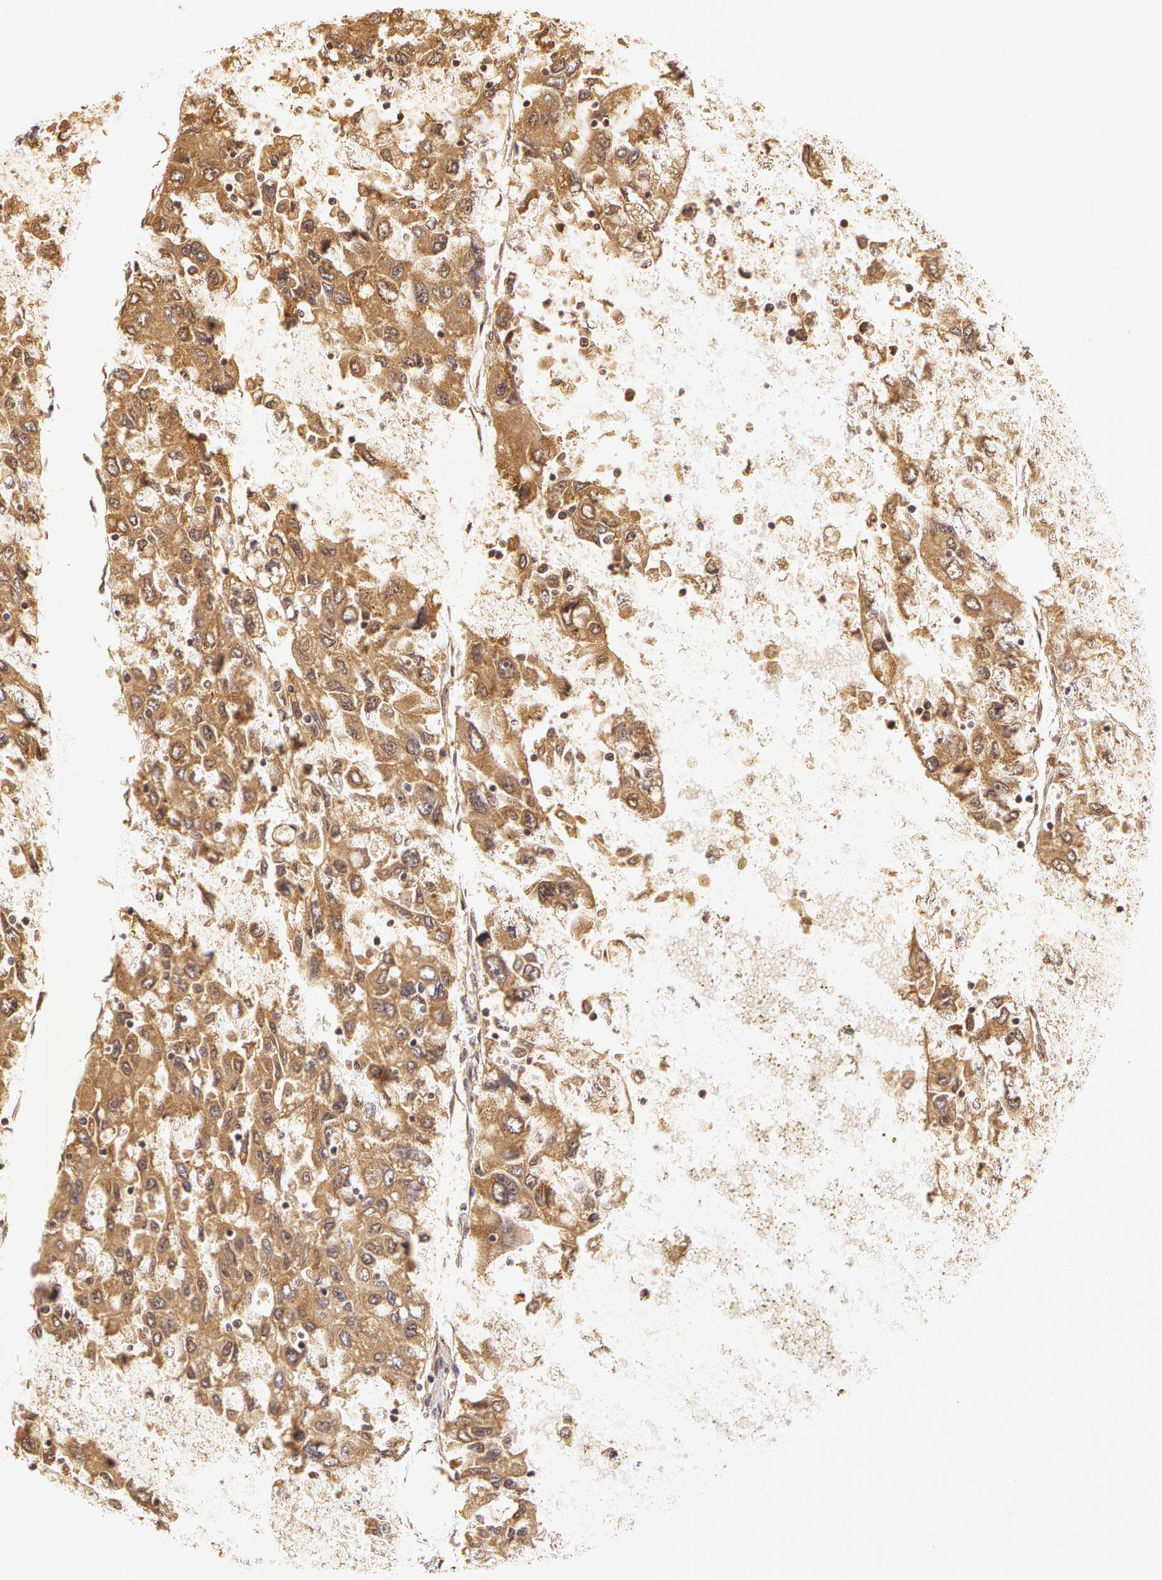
{"staining": {"intensity": "moderate", "quantity": ">75%", "location": "cytoplasmic/membranous"}, "tissue": "liver cancer", "cell_type": "Tumor cells", "image_type": "cancer", "snomed": [{"axis": "morphology", "description": "Carcinoma, Hepatocellular, NOS"}, {"axis": "topography", "description": "Liver"}], "caption": "The immunohistochemical stain highlights moderate cytoplasmic/membranous positivity in tumor cells of hepatocellular carcinoma (liver) tissue.", "gene": "ASCC2", "patient": {"sex": "male", "age": 49}}